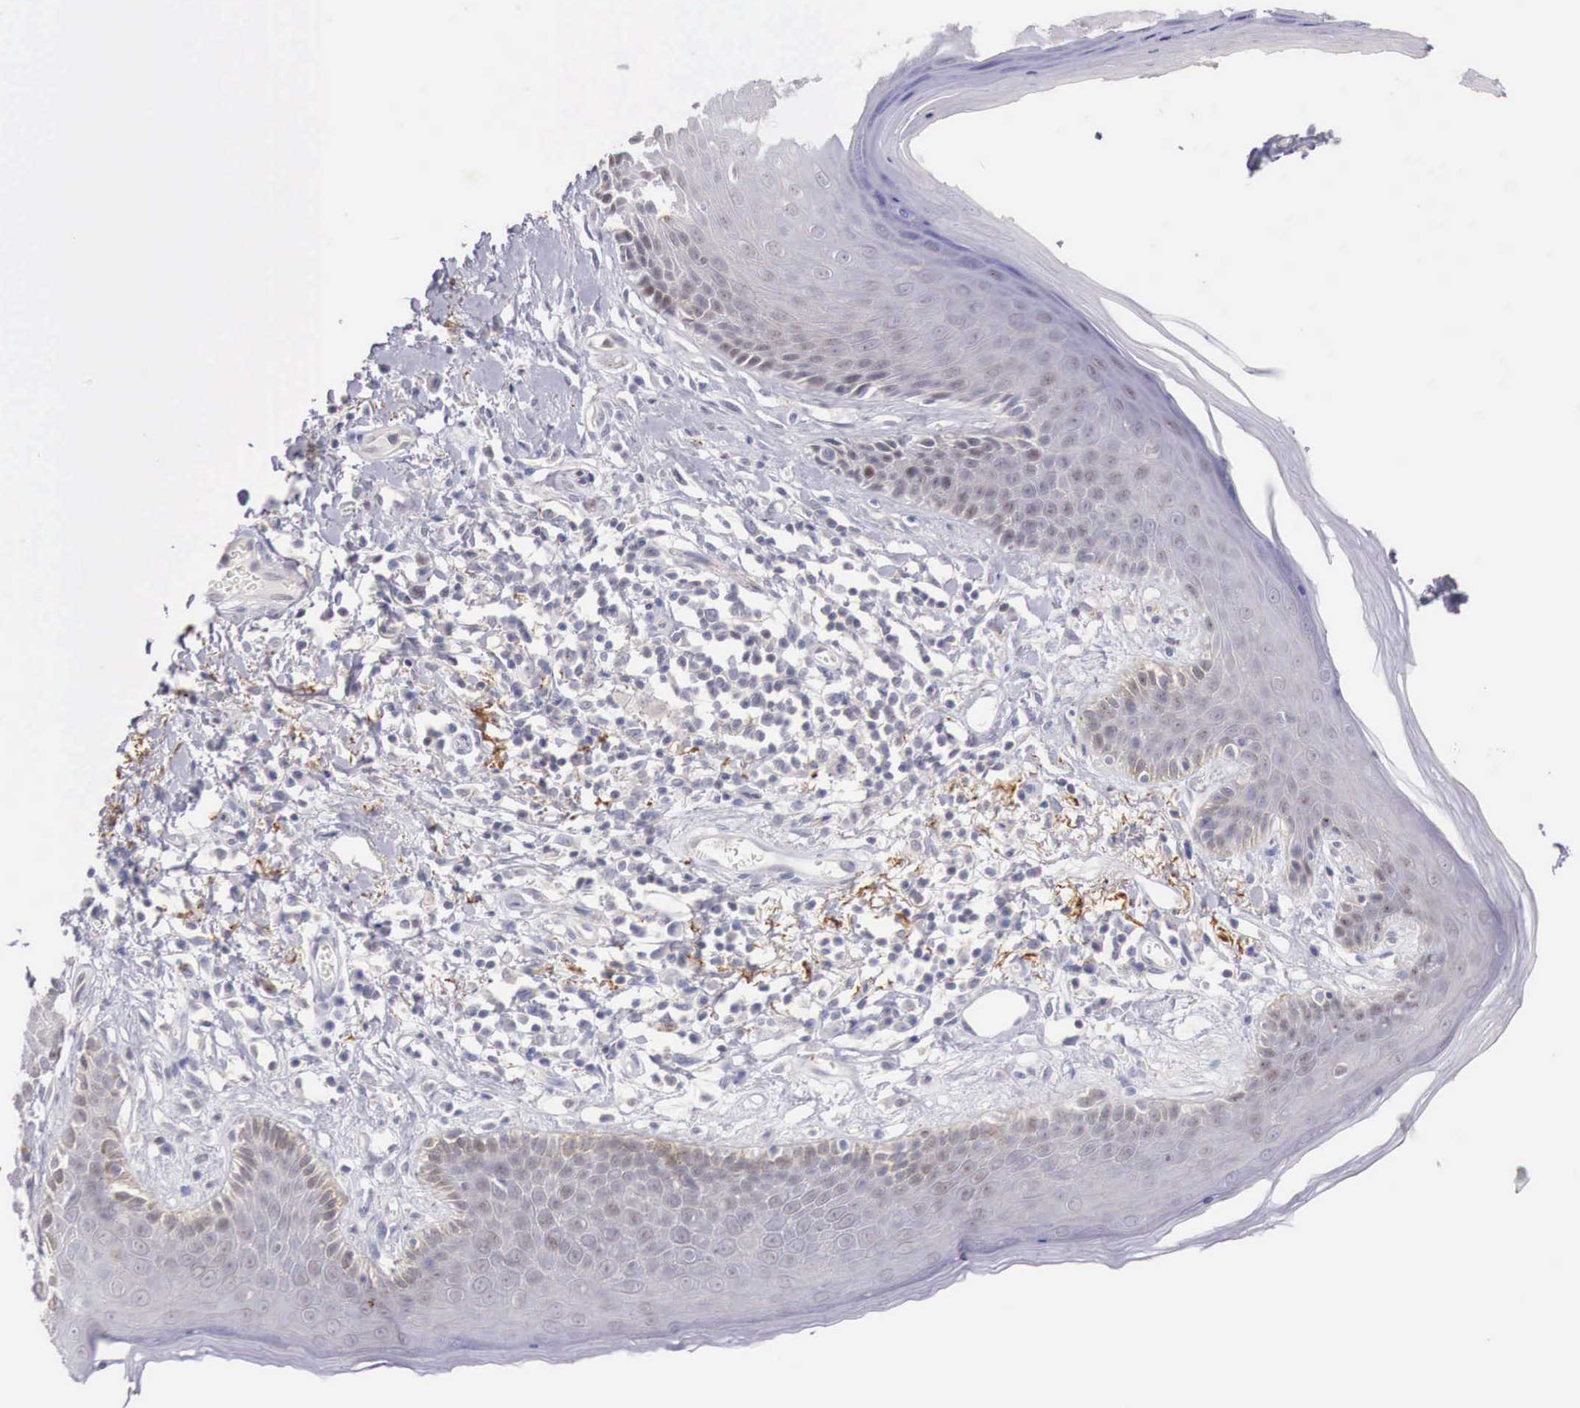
{"staining": {"intensity": "weak", "quantity": "25%-75%", "location": "cytoplasmic/membranous"}, "tissue": "skin", "cell_type": "Epidermal cells", "image_type": "normal", "snomed": [{"axis": "morphology", "description": "Normal tissue, NOS"}, {"axis": "topography", "description": "Skin"}, {"axis": "topography", "description": "Anal"}], "caption": "Immunohistochemical staining of benign human skin displays 25%-75% levels of weak cytoplasmic/membranous protein staining in about 25%-75% of epidermal cells.", "gene": "TRIM13", "patient": {"sex": "male", "age": 61}}